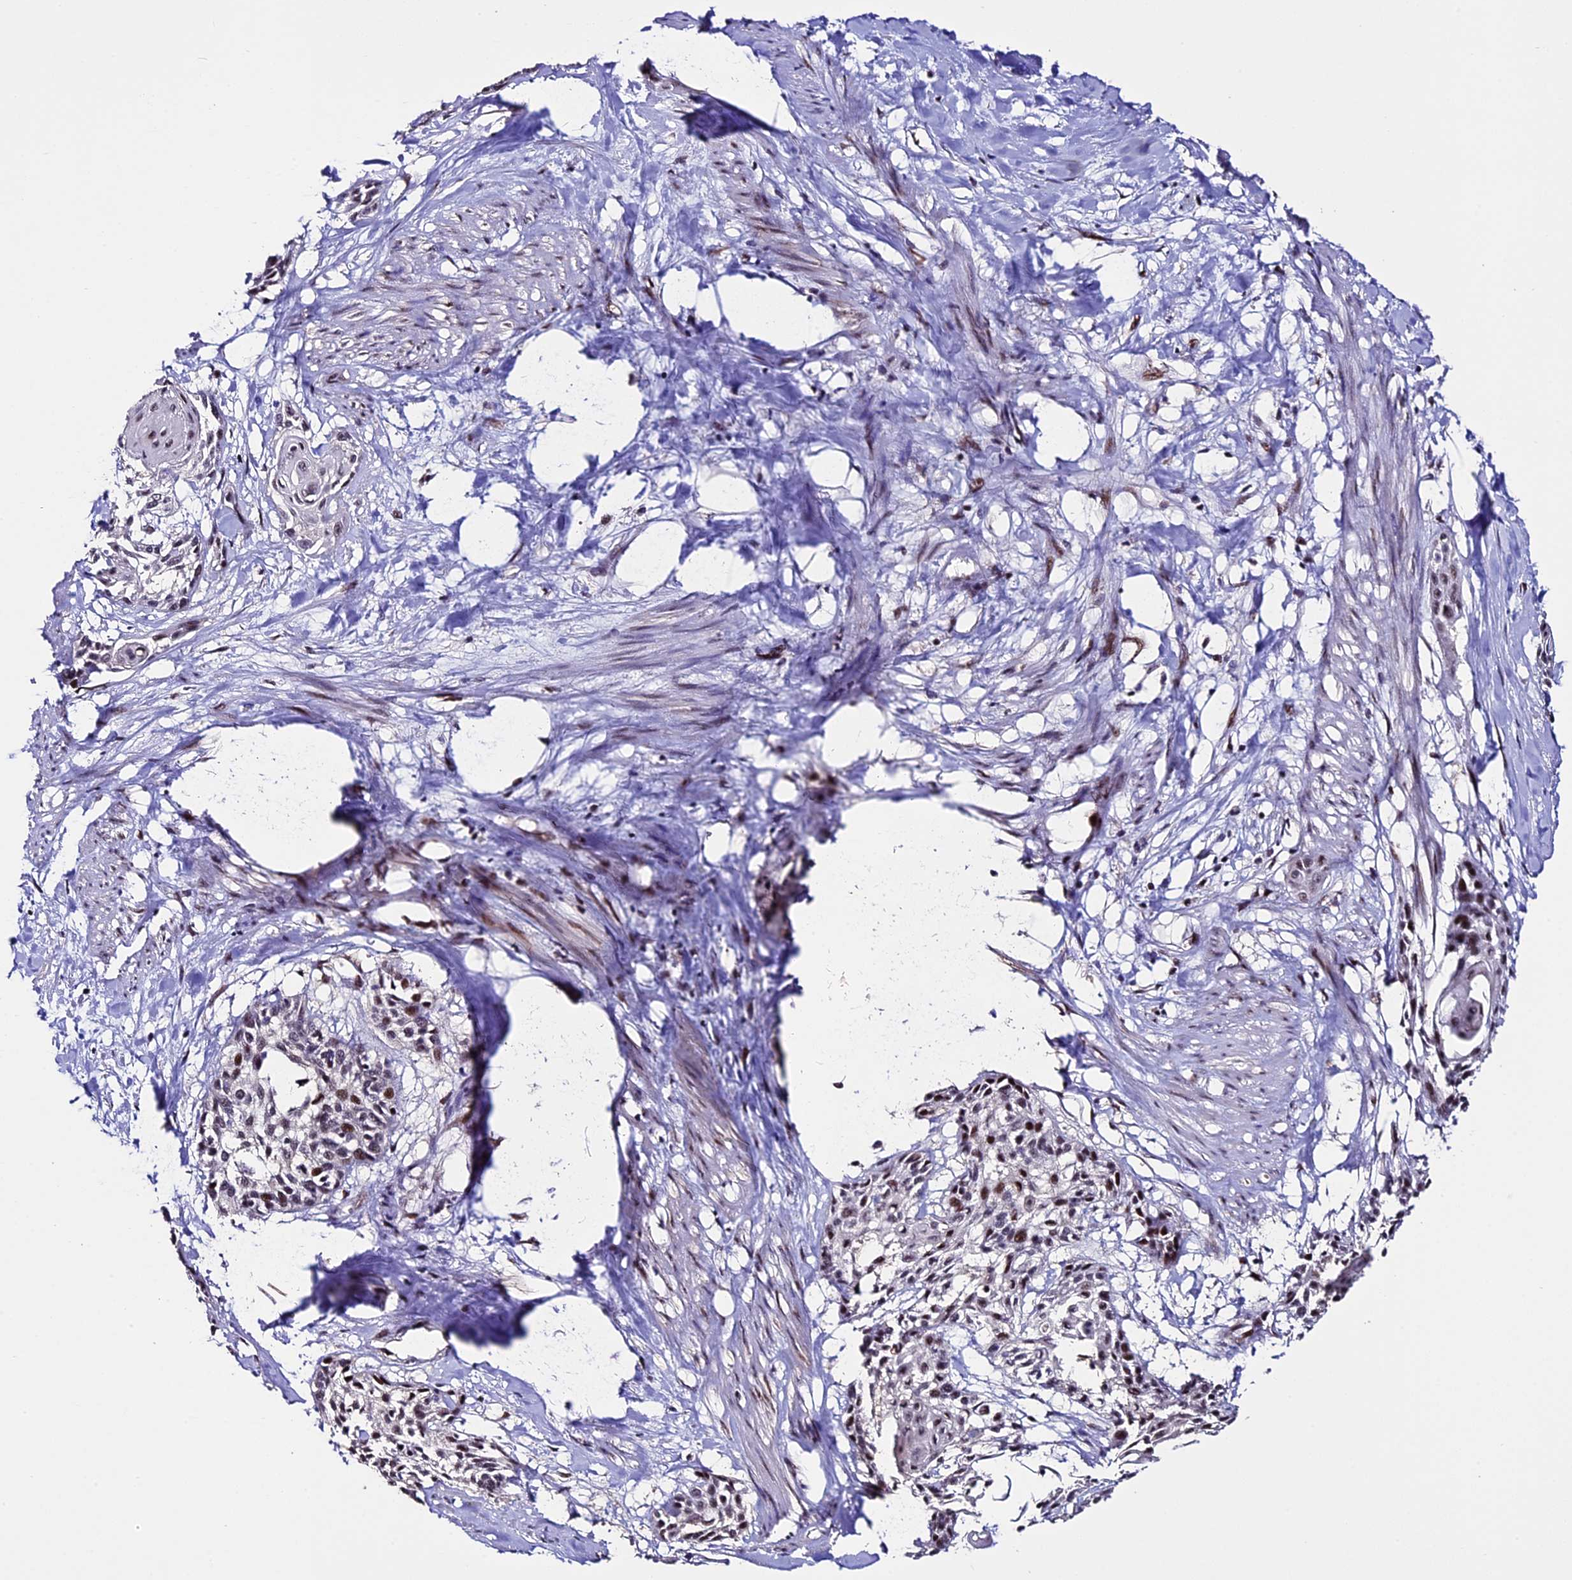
{"staining": {"intensity": "moderate", "quantity": ">75%", "location": "nuclear"}, "tissue": "cervical cancer", "cell_type": "Tumor cells", "image_type": "cancer", "snomed": [{"axis": "morphology", "description": "Squamous cell carcinoma, NOS"}, {"axis": "topography", "description": "Cervix"}], "caption": "Tumor cells reveal moderate nuclear expression in approximately >75% of cells in squamous cell carcinoma (cervical). (brown staining indicates protein expression, while blue staining denotes nuclei).", "gene": "TCP11L2", "patient": {"sex": "female", "age": 57}}